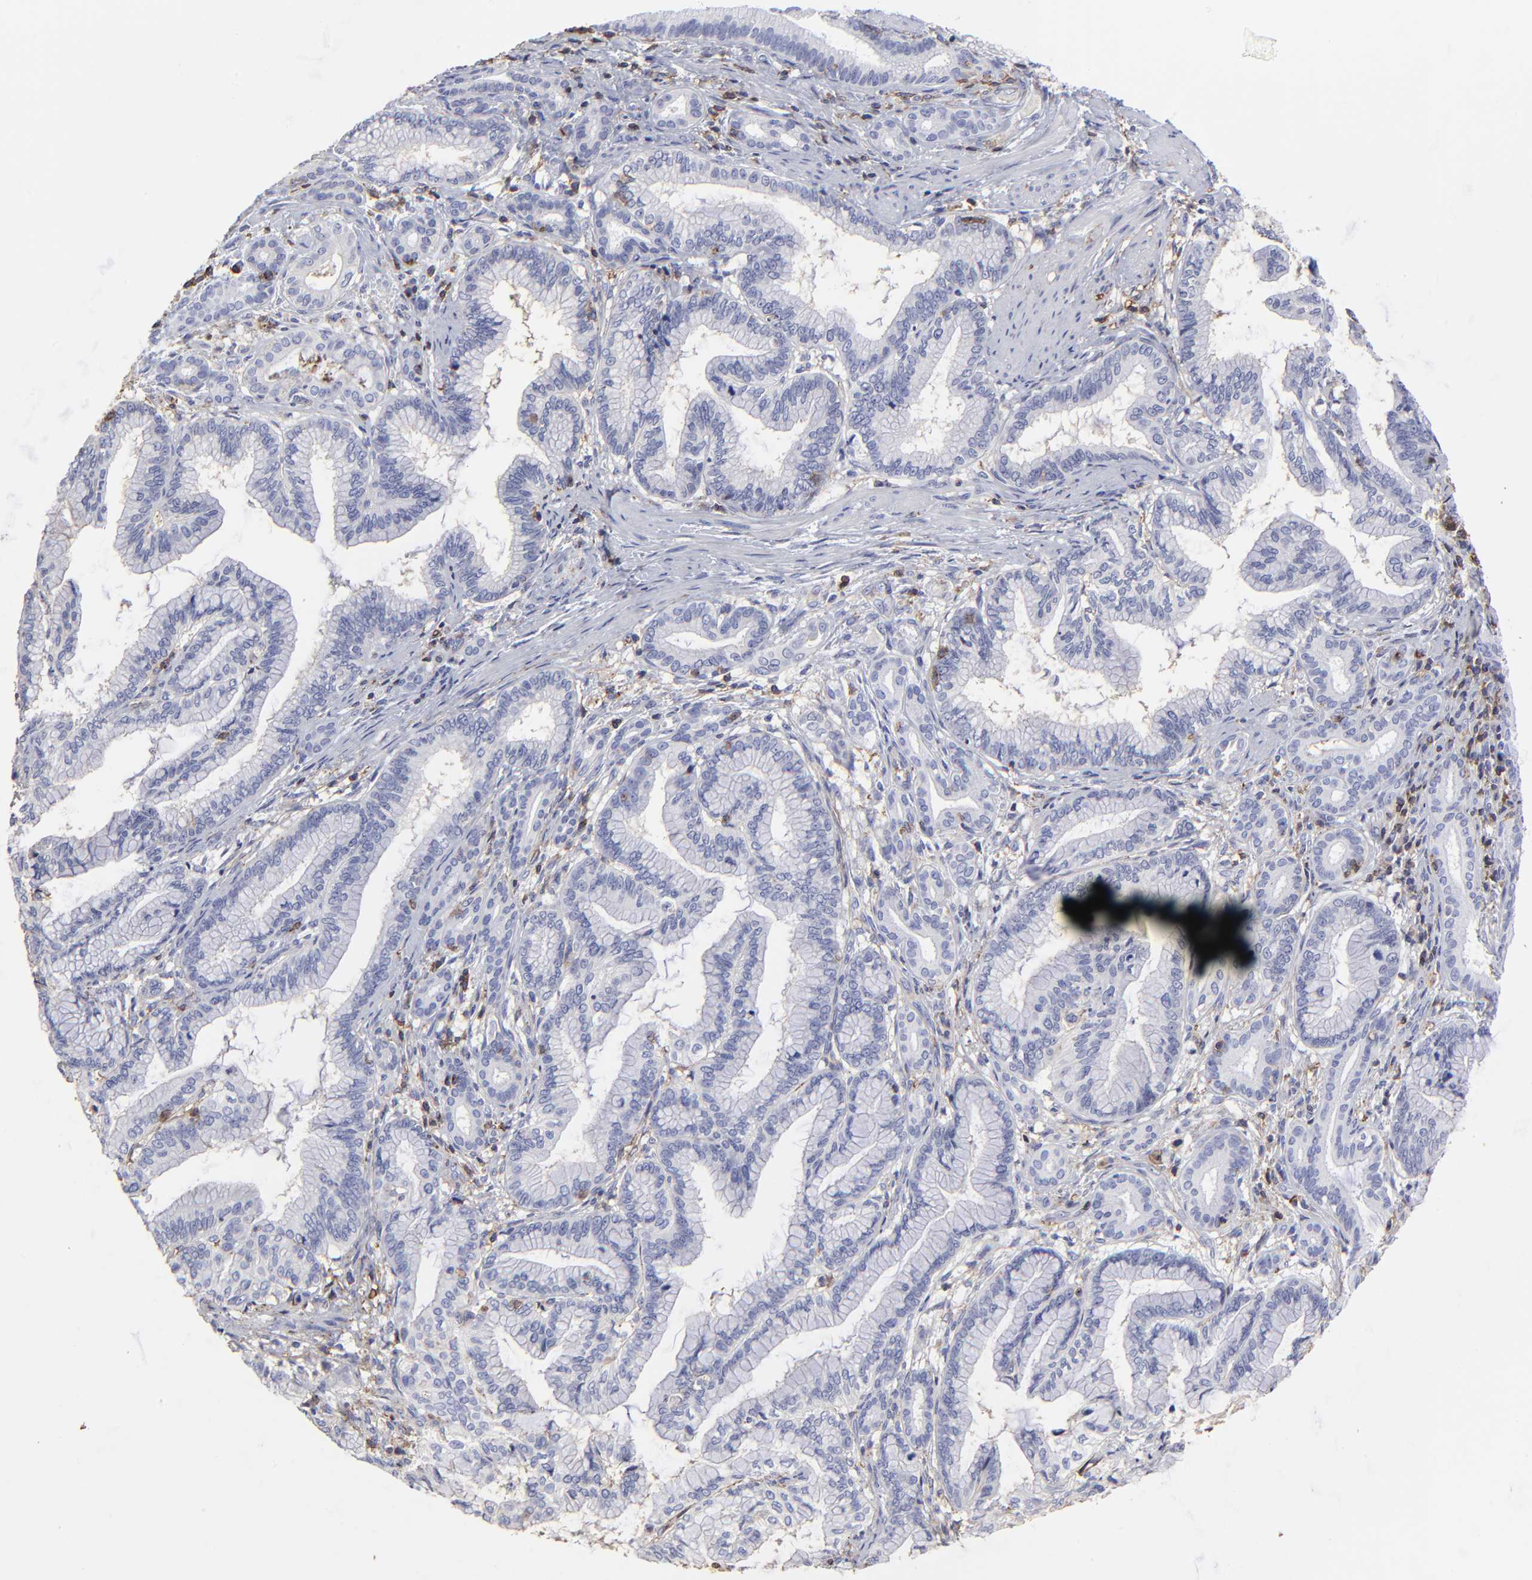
{"staining": {"intensity": "negative", "quantity": "none", "location": "none"}, "tissue": "pancreatic cancer", "cell_type": "Tumor cells", "image_type": "cancer", "snomed": [{"axis": "morphology", "description": "Adenocarcinoma, NOS"}, {"axis": "topography", "description": "Pancreas"}], "caption": "An image of human pancreatic cancer (adenocarcinoma) is negative for staining in tumor cells. The staining was performed using DAB (3,3'-diaminobenzidine) to visualize the protein expression in brown, while the nuclei were stained in blue with hematoxylin (Magnification: 20x).", "gene": "ANXA6", "patient": {"sex": "female", "age": 64}}